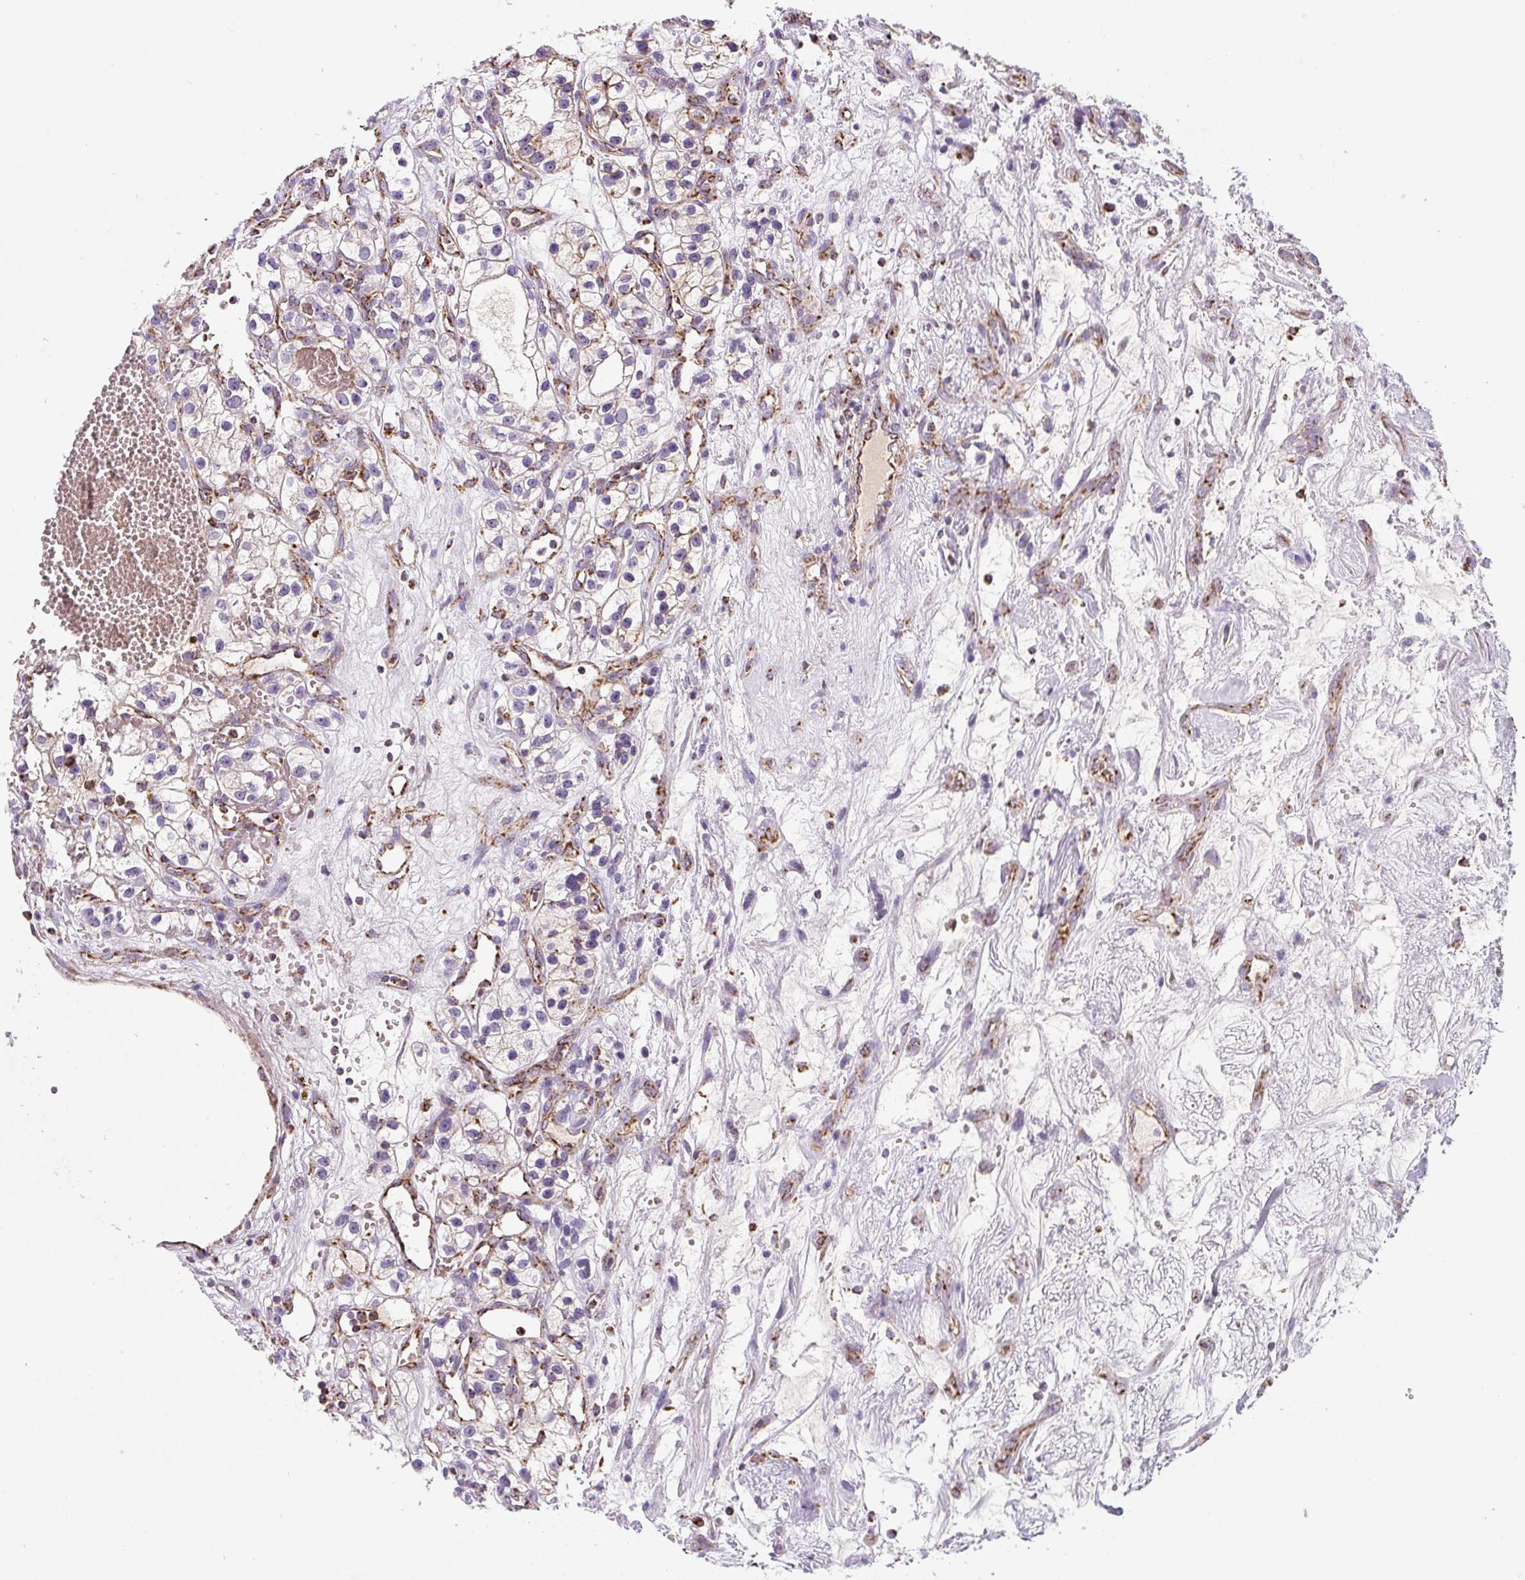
{"staining": {"intensity": "moderate", "quantity": "<25%", "location": "cytoplasmic/membranous"}, "tissue": "renal cancer", "cell_type": "Tumor cells", "image_type": "cancer", "snomed": [{"axis": "morphology", "description": "Adenocarcinoma, NOS"}, {"axis": "topography", "description": "Kidney"}], "caption": "This image demonstrates immunohistochemistry staining of renal cancer, with low moderate cytoplasmic/membranous expression in about <25% of tumor cells.", "gene": "MT-CO2", "patient": {"sex": "female", "age": 57}}